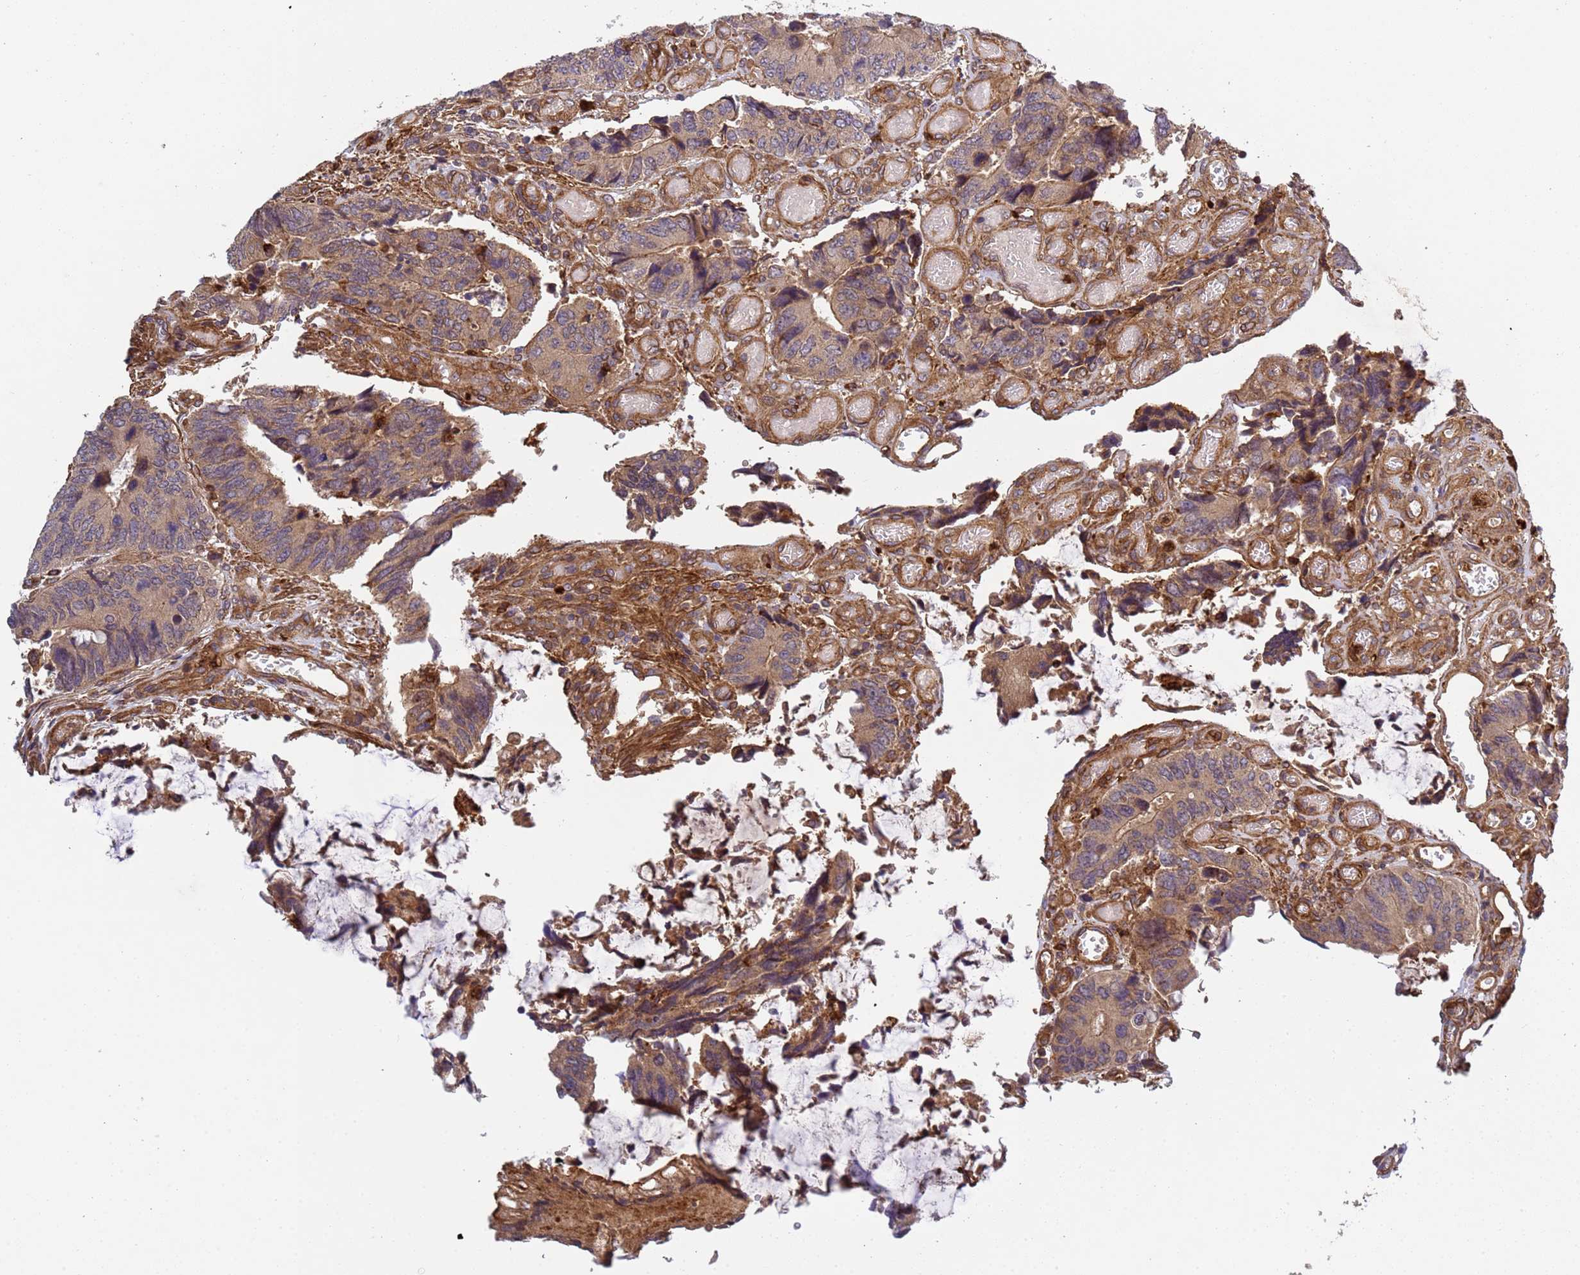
{"staining": {"intensity": "weak", "quantity": ">75%", "location": "cytoplasmic/membranous"}, "tissue": "colorectal cancer", "cell_type": "Tumor cells", "image_type": "cancer", "snomed": [{"axis": "morphology", "description": "Adenocarcinoma, NOS"}, {"axis": "topography", "description": "Colon"}], "caption": "A brown stain shows weak cytoplasmic/membranous staining of a protein in colorectal adenocarcinoma tumor cells. (Brightfield microscopy of DAB IHC at high magnification).", "gene": "C8orf34", "patient": {"sex": "male", "age": 87}}